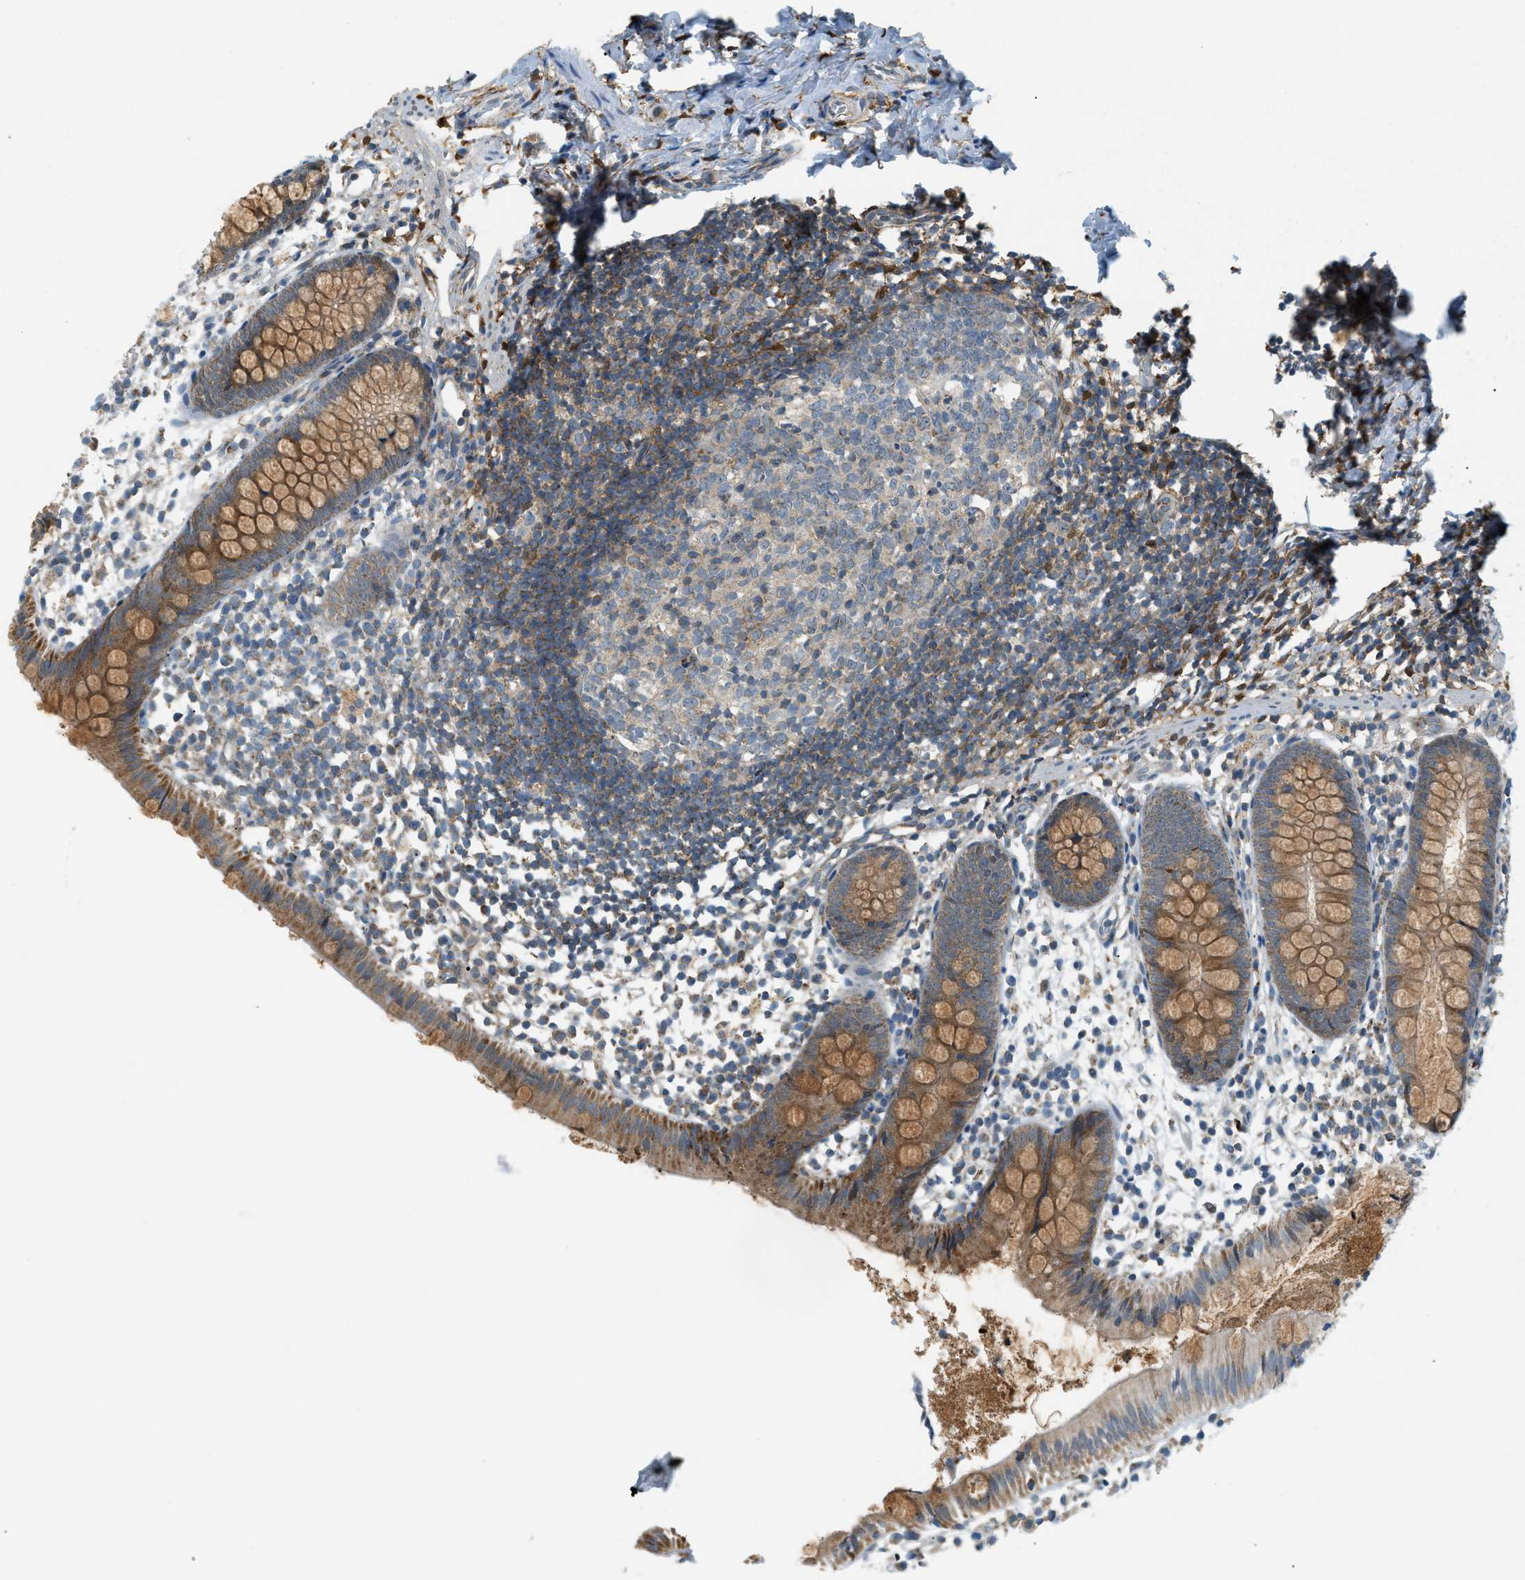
{"staining": {"intensity": "moderate", "quantity": ">75%", "location": "cytoplasmic/membranous"}, "tissue": "appendix", "cell_type": "Glandular cells", "image_type": "normal", "snomed": [{"axis": "morphology", "description": "Normal tissue, NOS"}, {"axis": "topography", "description": "Appendix"}], "caption": "Immunohistochemistry of unremarkable appendix displays medium levels of moderate cytoplasmic/membranous expression in about >75% of glandular cells.", "gene": "PIGG", "patient": {"sex": "female", "age": 20}}